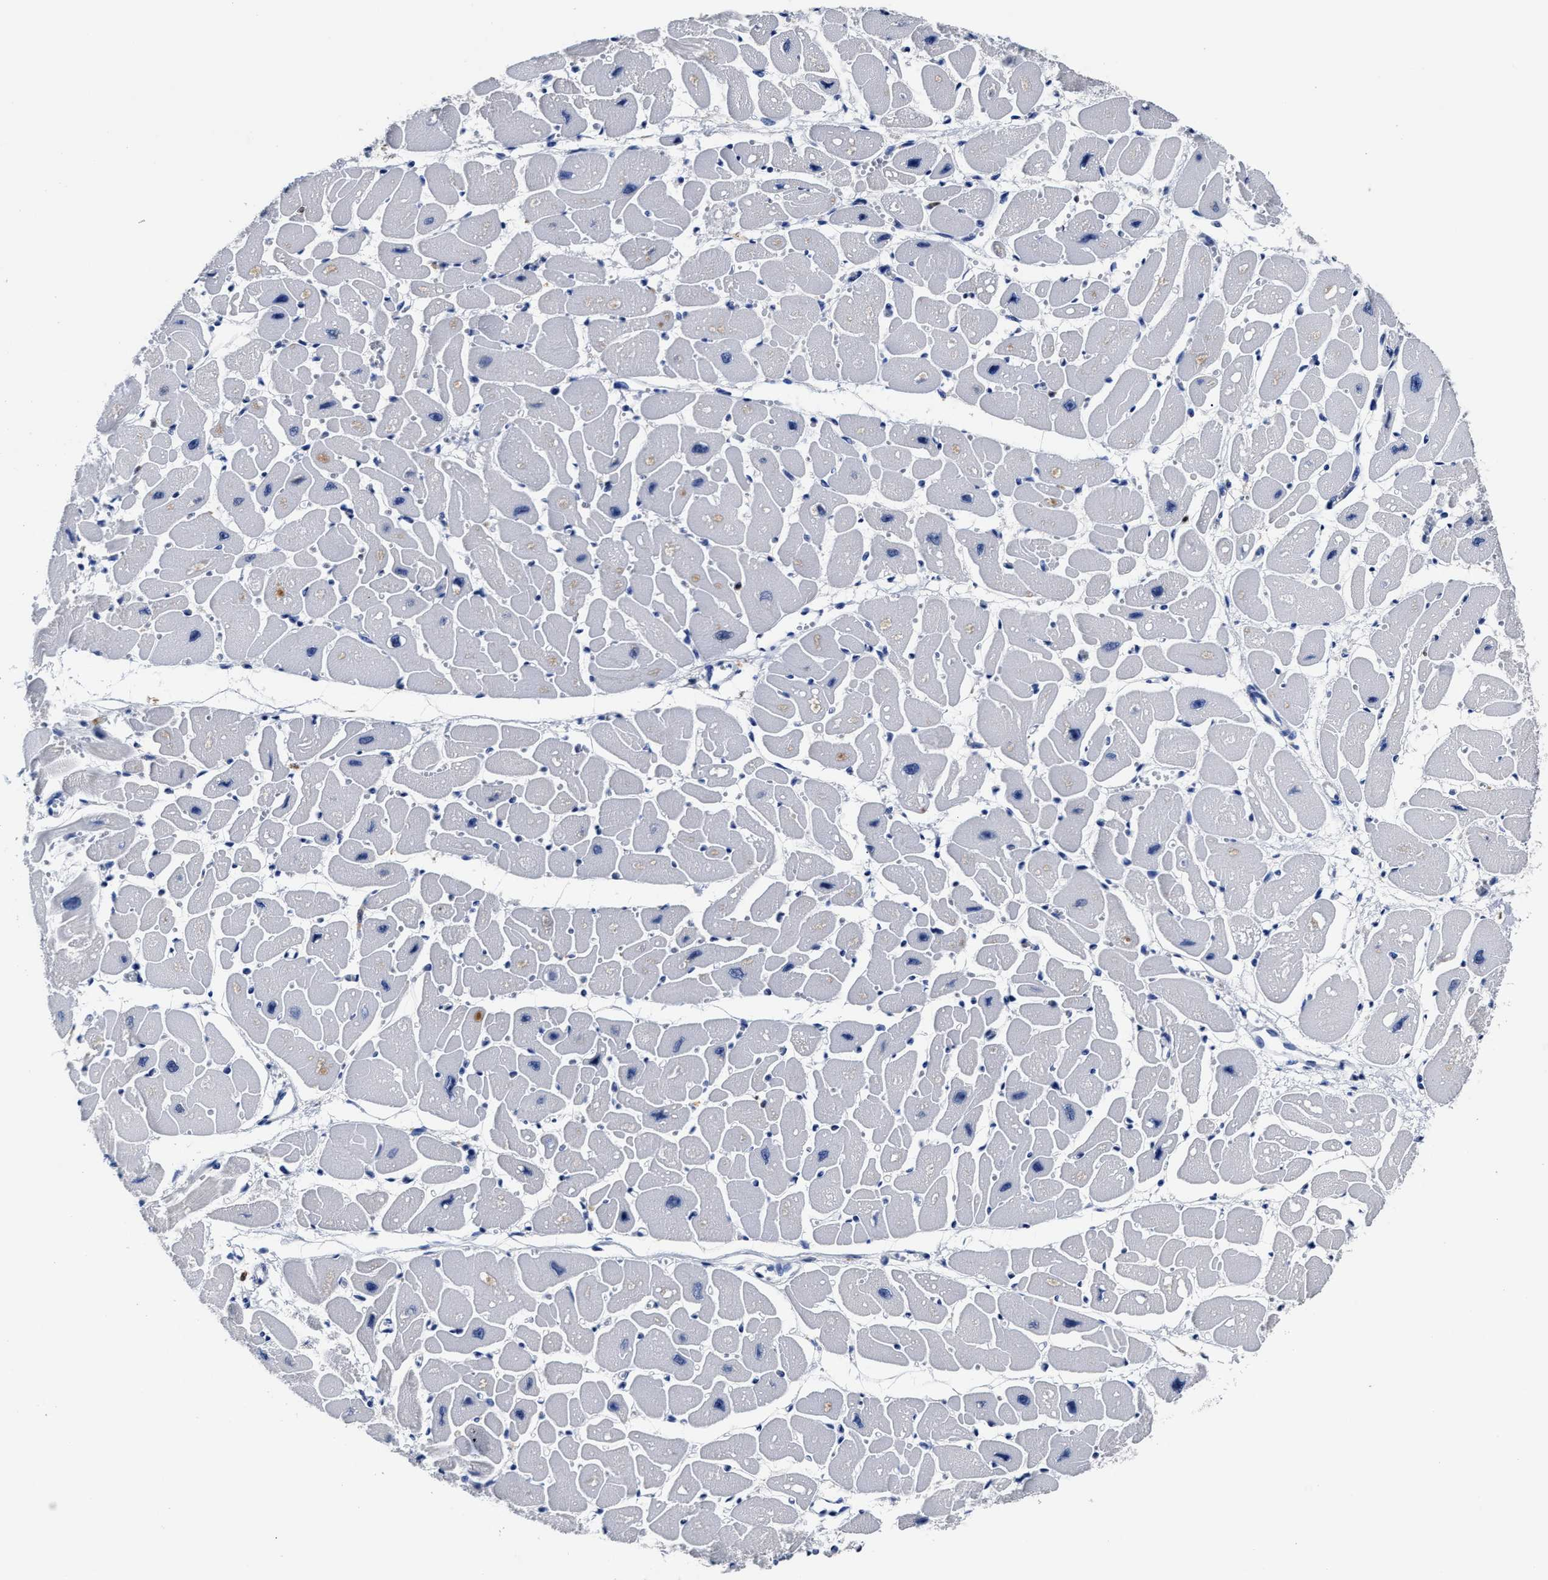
{"staining": {"intensity": "negative", "quantity": "none", "location": "none"}, "tissue": "heart muscle", "cell_type": "Cardiomyocytes", "image_type": "normal", "snomed": [{"axis": "morphology", "description": "Normal tissue, NOS"}, {"axis": "topography", "description": "Heart"}], "caption": "High power microscopy image of an immunohistochemistry histopathology image of normal heart muscle, revealing no significant staining in cardiomyocytes.", "gene": "PRPF4B", "patient": {"sex": "female", "age": 54}}